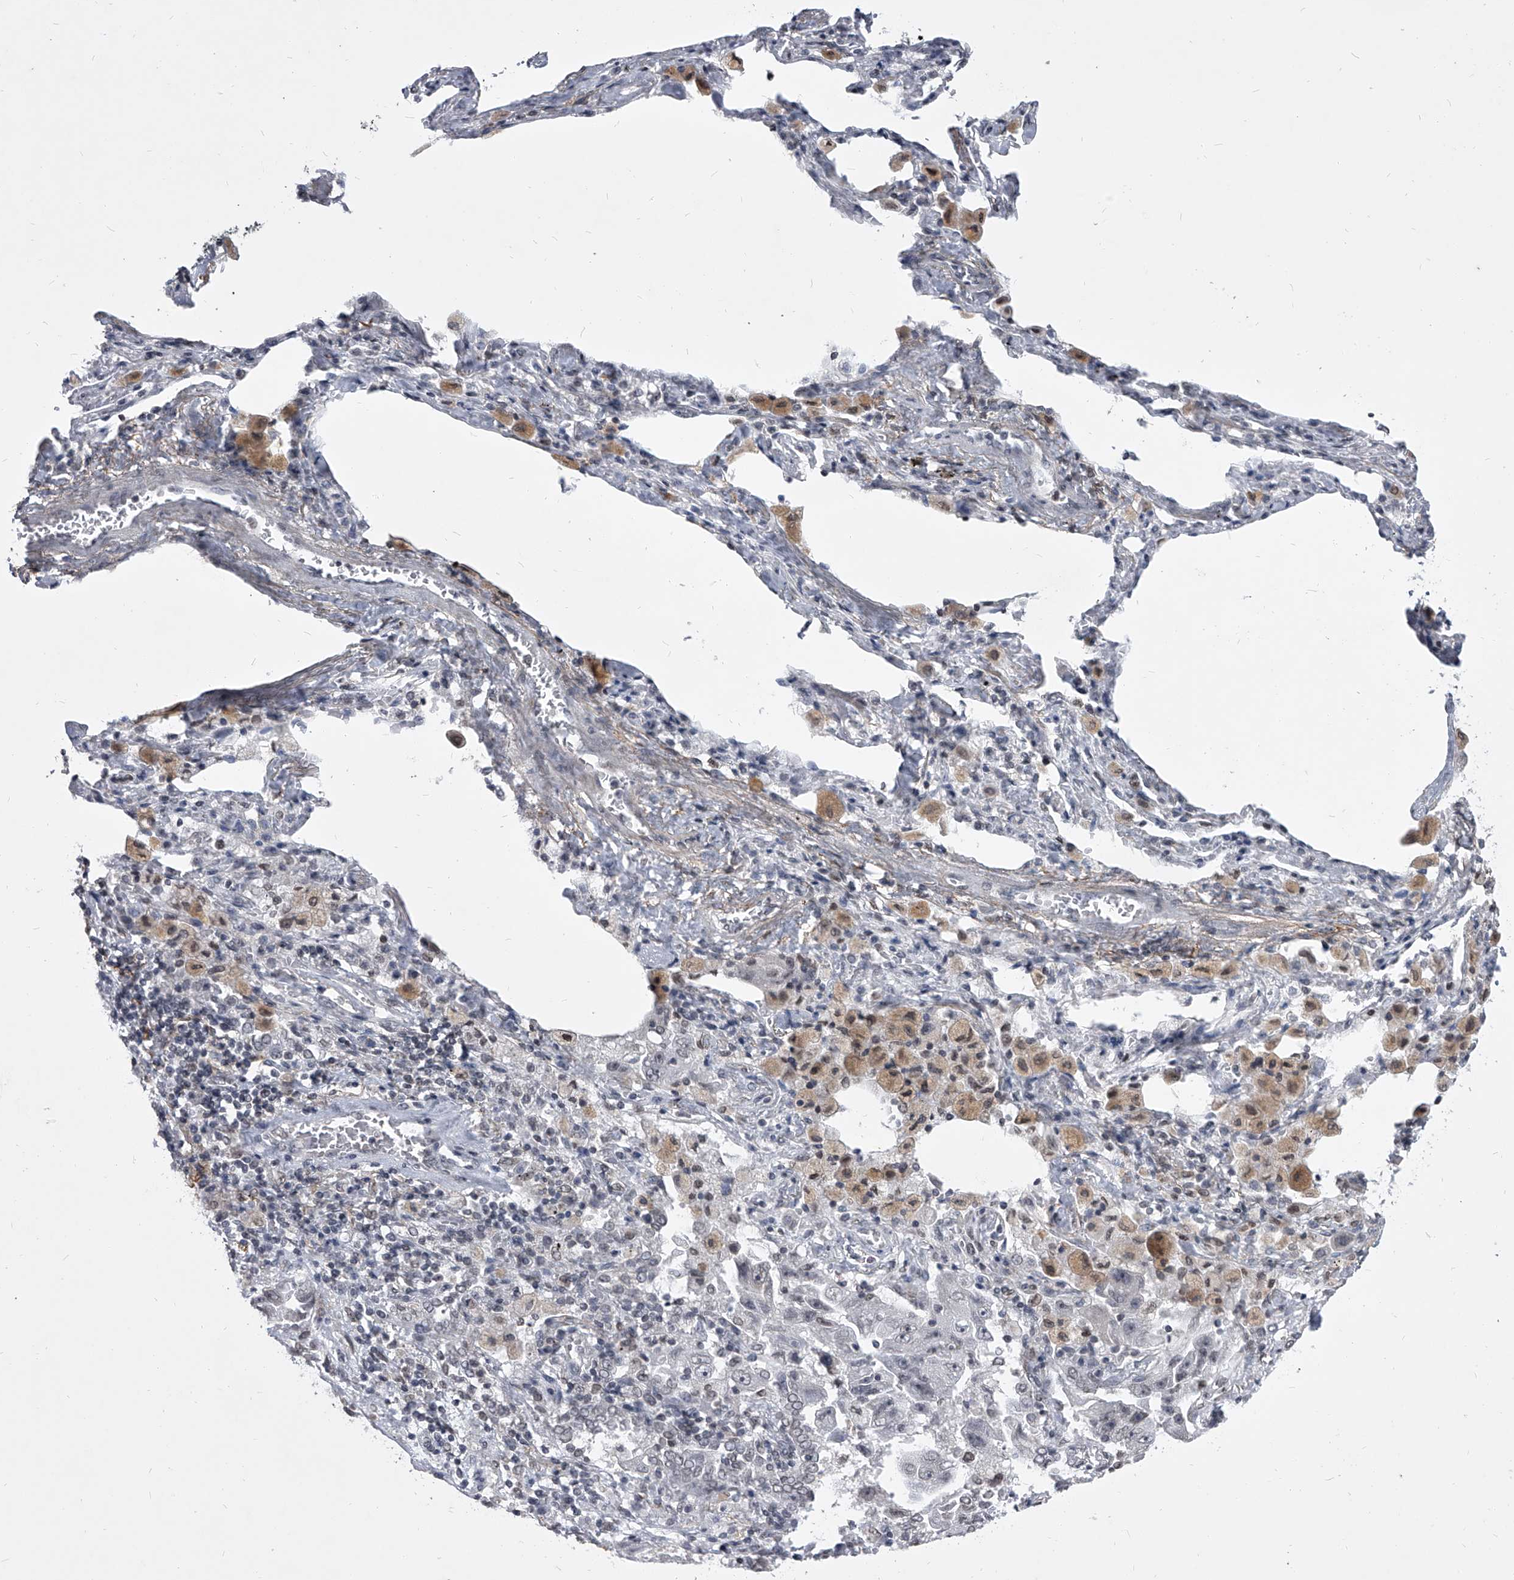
{"staining": {"intensity": "negative", "quantity": "none", "location": "none"}, "tissue": "lung cancer", "cell_type": "Tumor cells", "image_type": "cancer", "snomed": [{"axis": "morphology", "description": "Adenocarcinoma, NOS"}, {"axis": "topography", "description": "Lung"}], "caption": "DAB (3,3'-diaminobenzidine) immunohistochemical staining of adenocarcinoma (lung) displays no significant expression in tumor cells.", "gene": "PPIL4", "patient": {"sex": "female", "age": 51}}